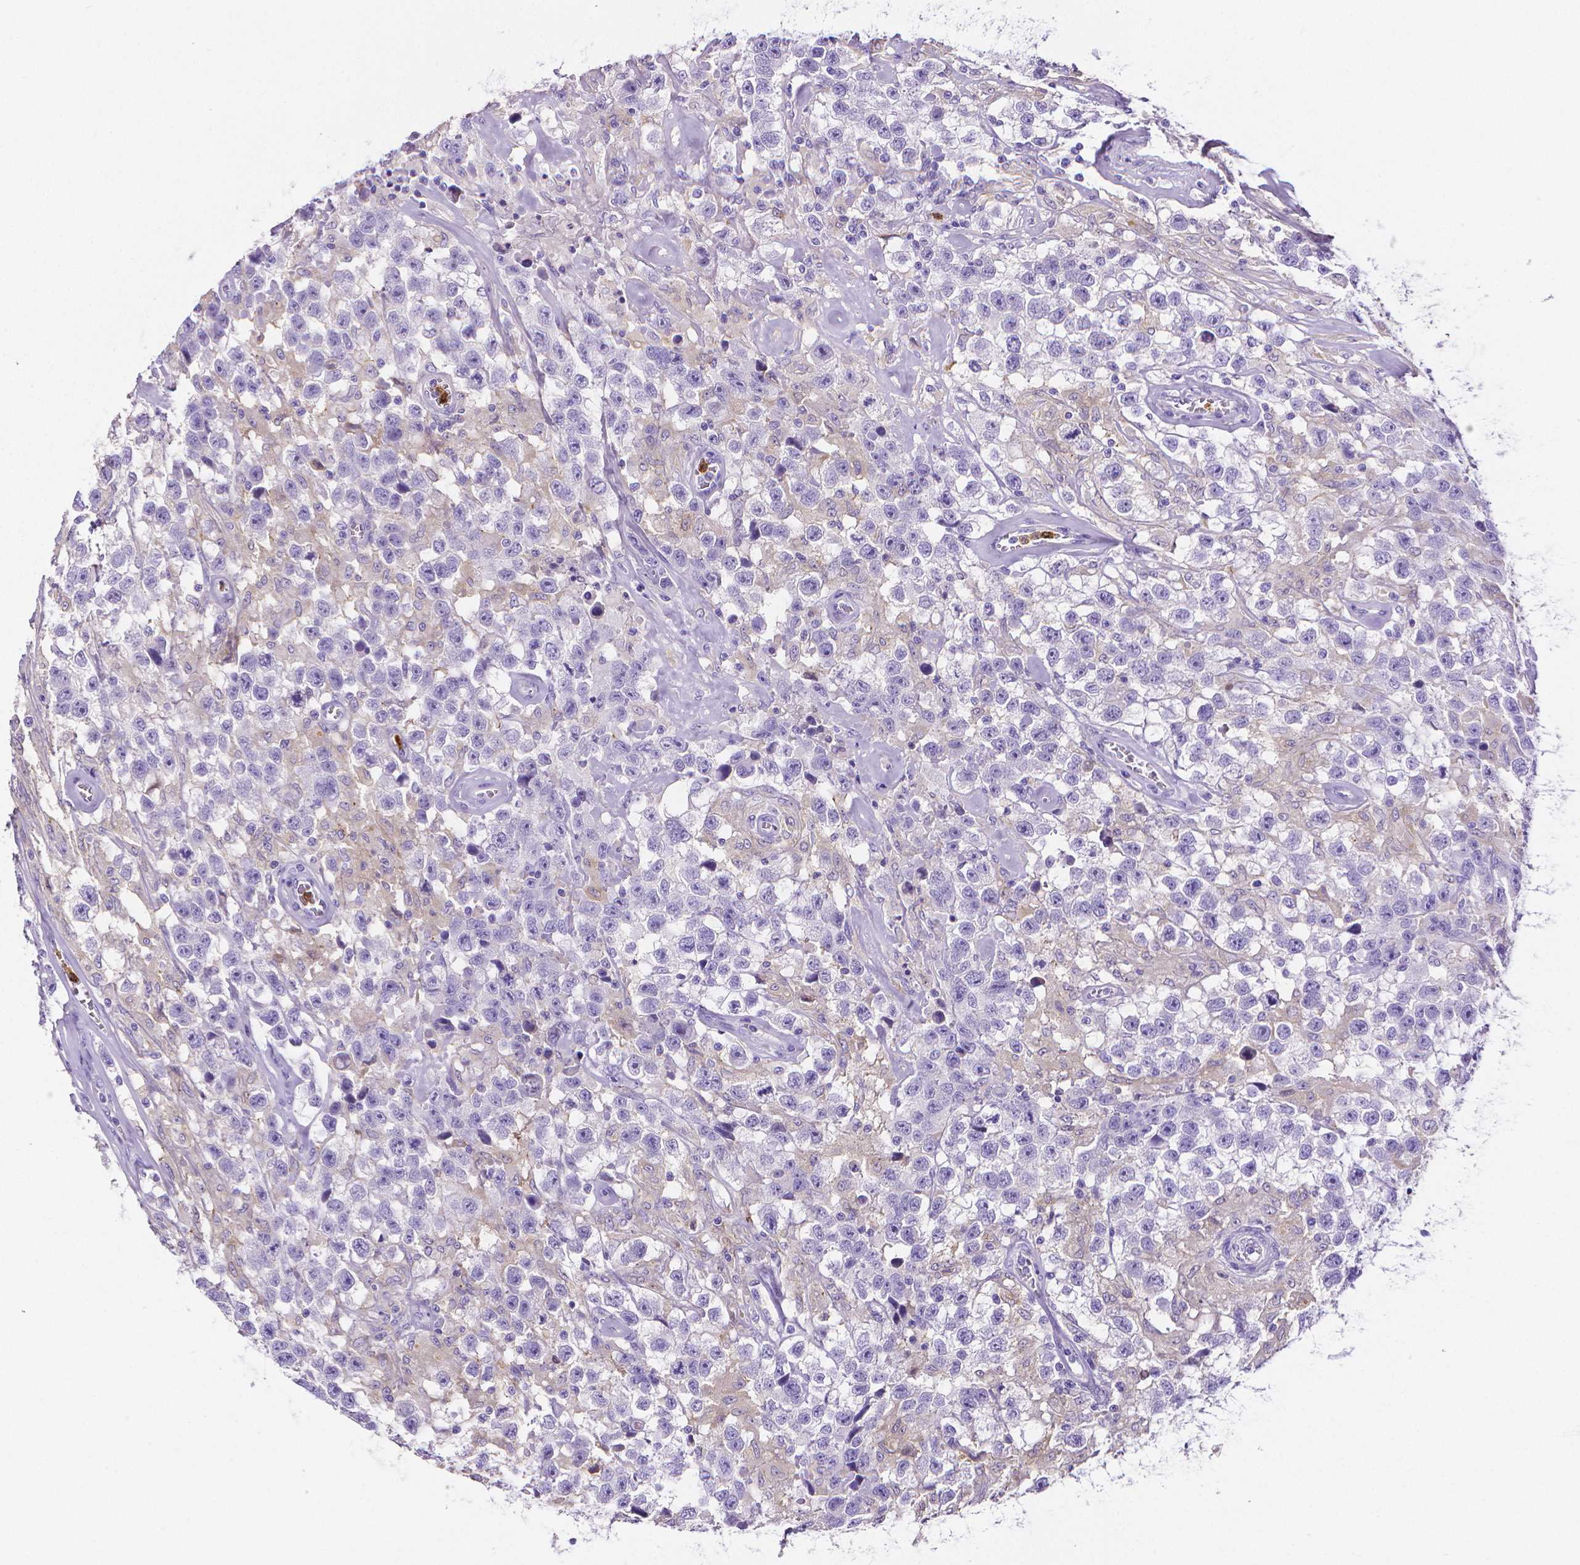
{"staining": {"intensity": "negative", "quantity": "none", "location": "none"}, "tissue": "testis cancer", "cell_type": "Tumor cells", "image_type": "cancer", "snomed": [{"axis": "morphology", "description": "Seminoma, NOS"}, {"axis": "topography", "description": "Testis"}], "caption": "Immunohistochemistry histopathology image of neoplastic tissue: human seminoma (testis) stained with DAB (3,3'-diaminobenzidine) reveals no significant protein staining in tumor cells.", "gene": "MMP9", "patient": {"sex": "male", "age": 43}}